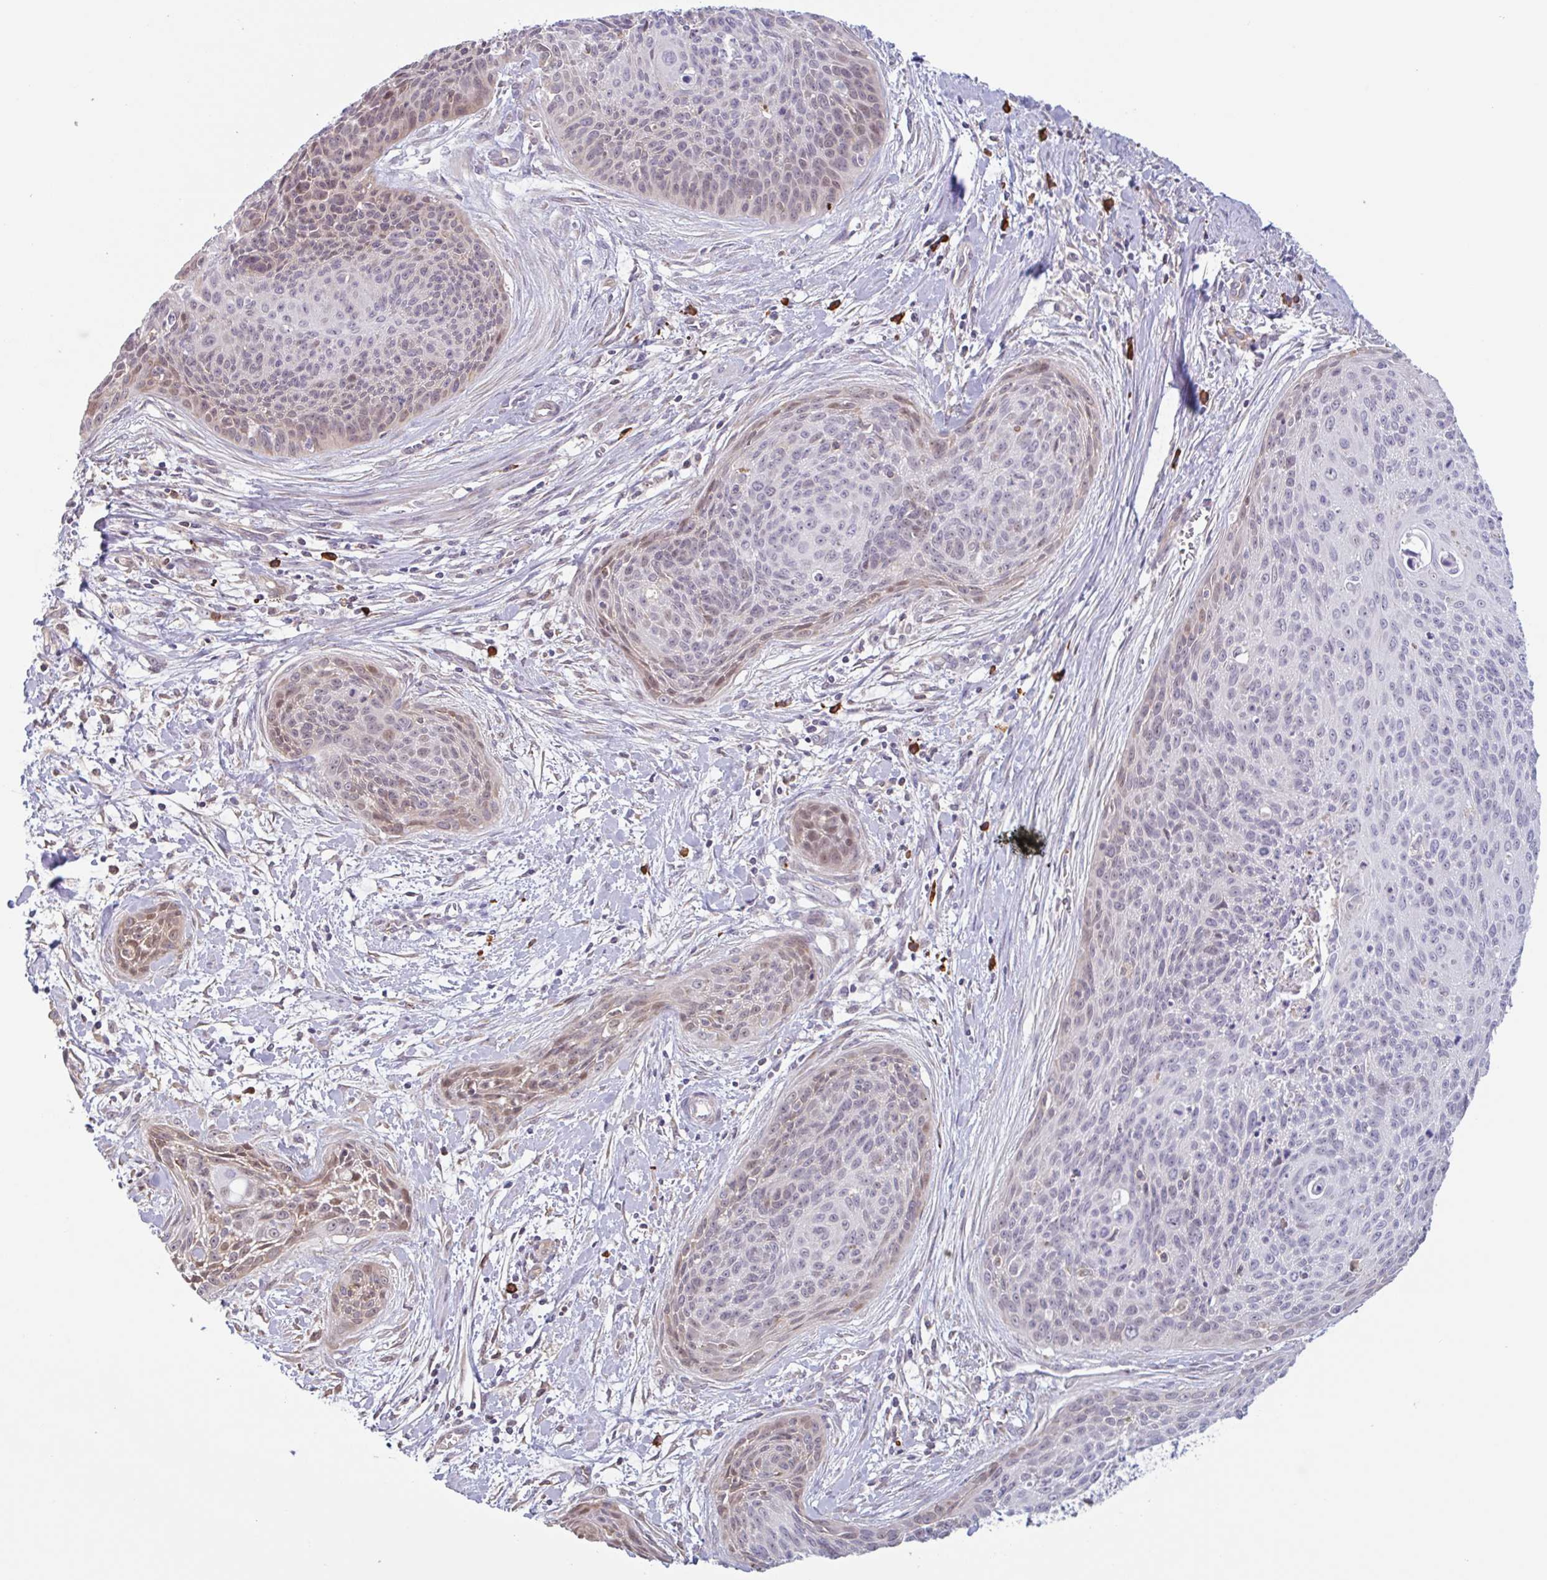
{"staining": {"intensity": "weak", "quantity": "25%-75%", "location": "nuclear"}, "tissue": "cervical cancer", "cell_type": "Tumor cells", "image_type": "cancer", "snomed": [{"axis": "morphology", "description": "Squamous cell carcinoma, NOS"}, {"axis": "topography", "description": "Cervix"}], "caption": "Protein staining of squamous cell carcinoma (cervical) tissue reveals weak nuclear expression in approximately 25%-75% of tumor cells.", "gene": "TAF1D", "patient": {"sex": "female", "age": 55}}